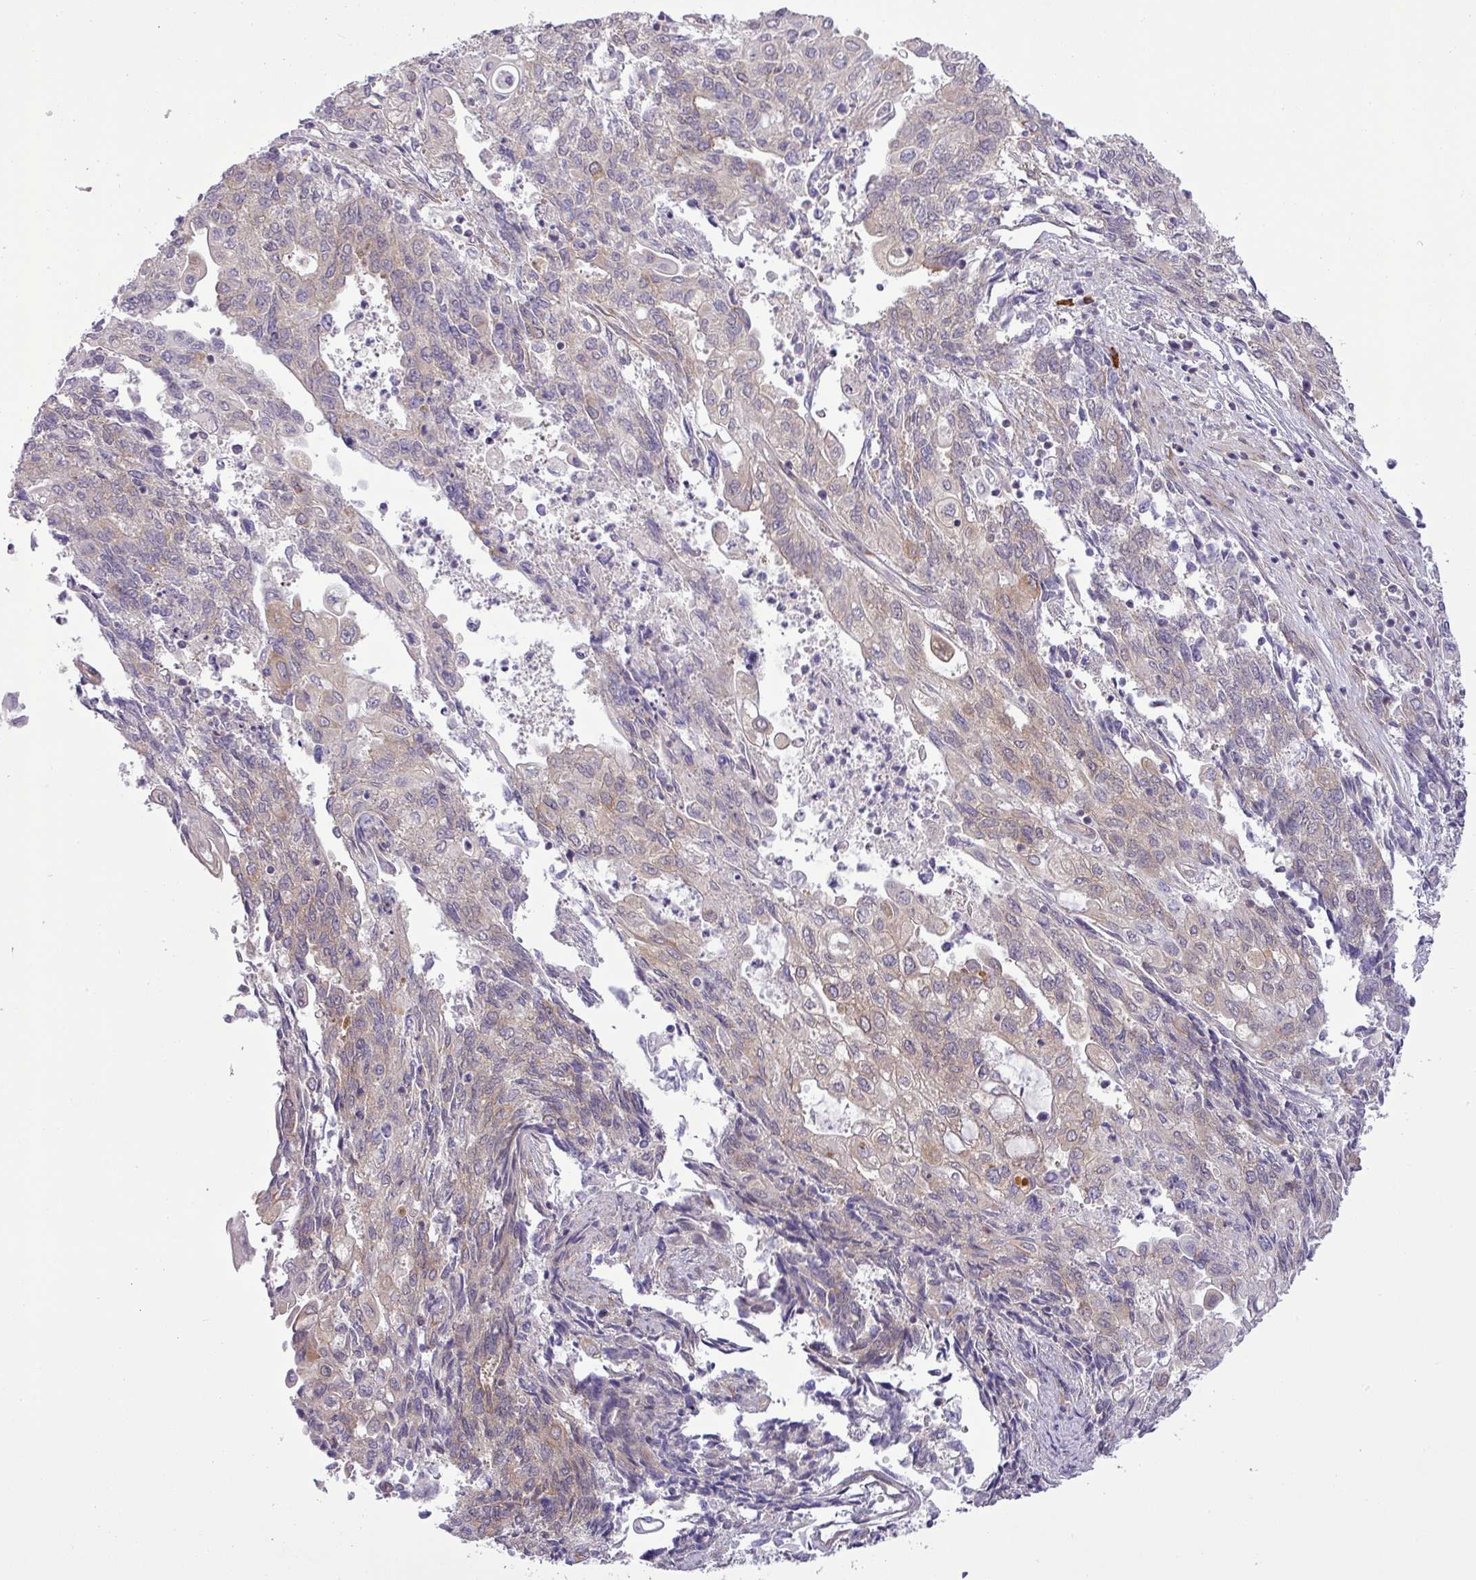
{"staining": {"intensity": "weak", "quantity": "<25%", "location": "cytoplasmic/membranous"}, "tissue": "endometrial cancer", "cell_type": "Tumor cells", "image_type": "cancer", "snomed": [{"axis": "morphology", "description": "Adenocarcinoma, NOS"}, {"axis": "topography", "description": "Endometrium"}], "caption": "DAB immunohistochemical staining of endometrial cancer (adenocarcinoma) exhibits no significant expression in tumor cells.", "gene": "FAM222B", "patient": {"sex": "female", "age": 54}}